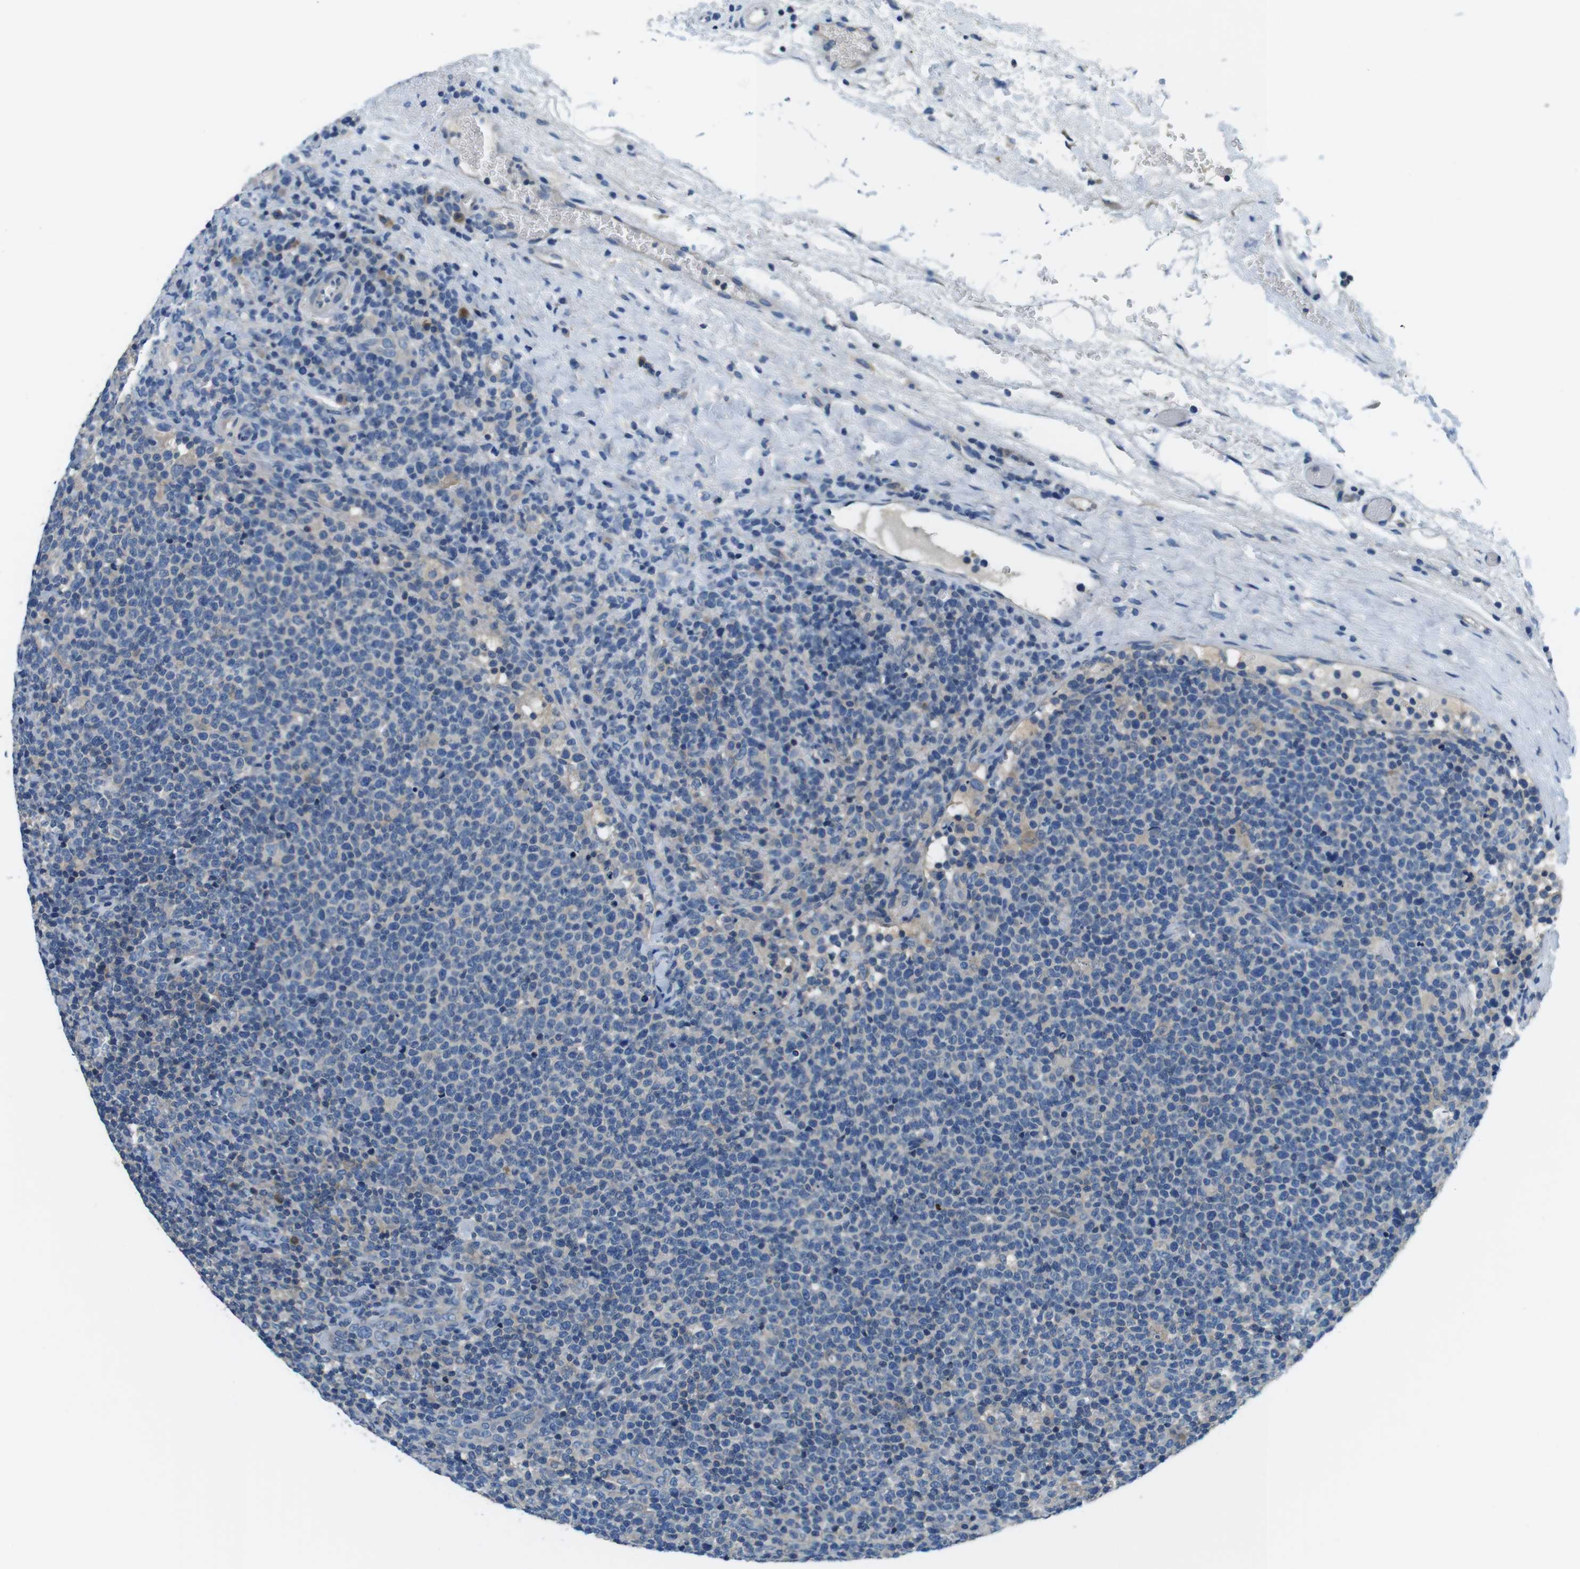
{"staining": {"intensity": "weak", "quantity": "<25%", "location": "cytoplasmic/membranous"}, "tissue": "lymphoma", "cell_type": "Tumor cells", "image_type": "cancer", "snomed": [{"axis": "morphology", "description": "Malignant lymphoma, non-Hodgkin's type, High grade"}, {"axis": "topography", "description": "Lymph node"}], "caption": "This is an immunohistochemistry (IHC) photomicrograph of human lymphoma. There is no staining in tumor cells.", "gene": "DENND4C", "patient": {"sex": "male", "age": 61}}